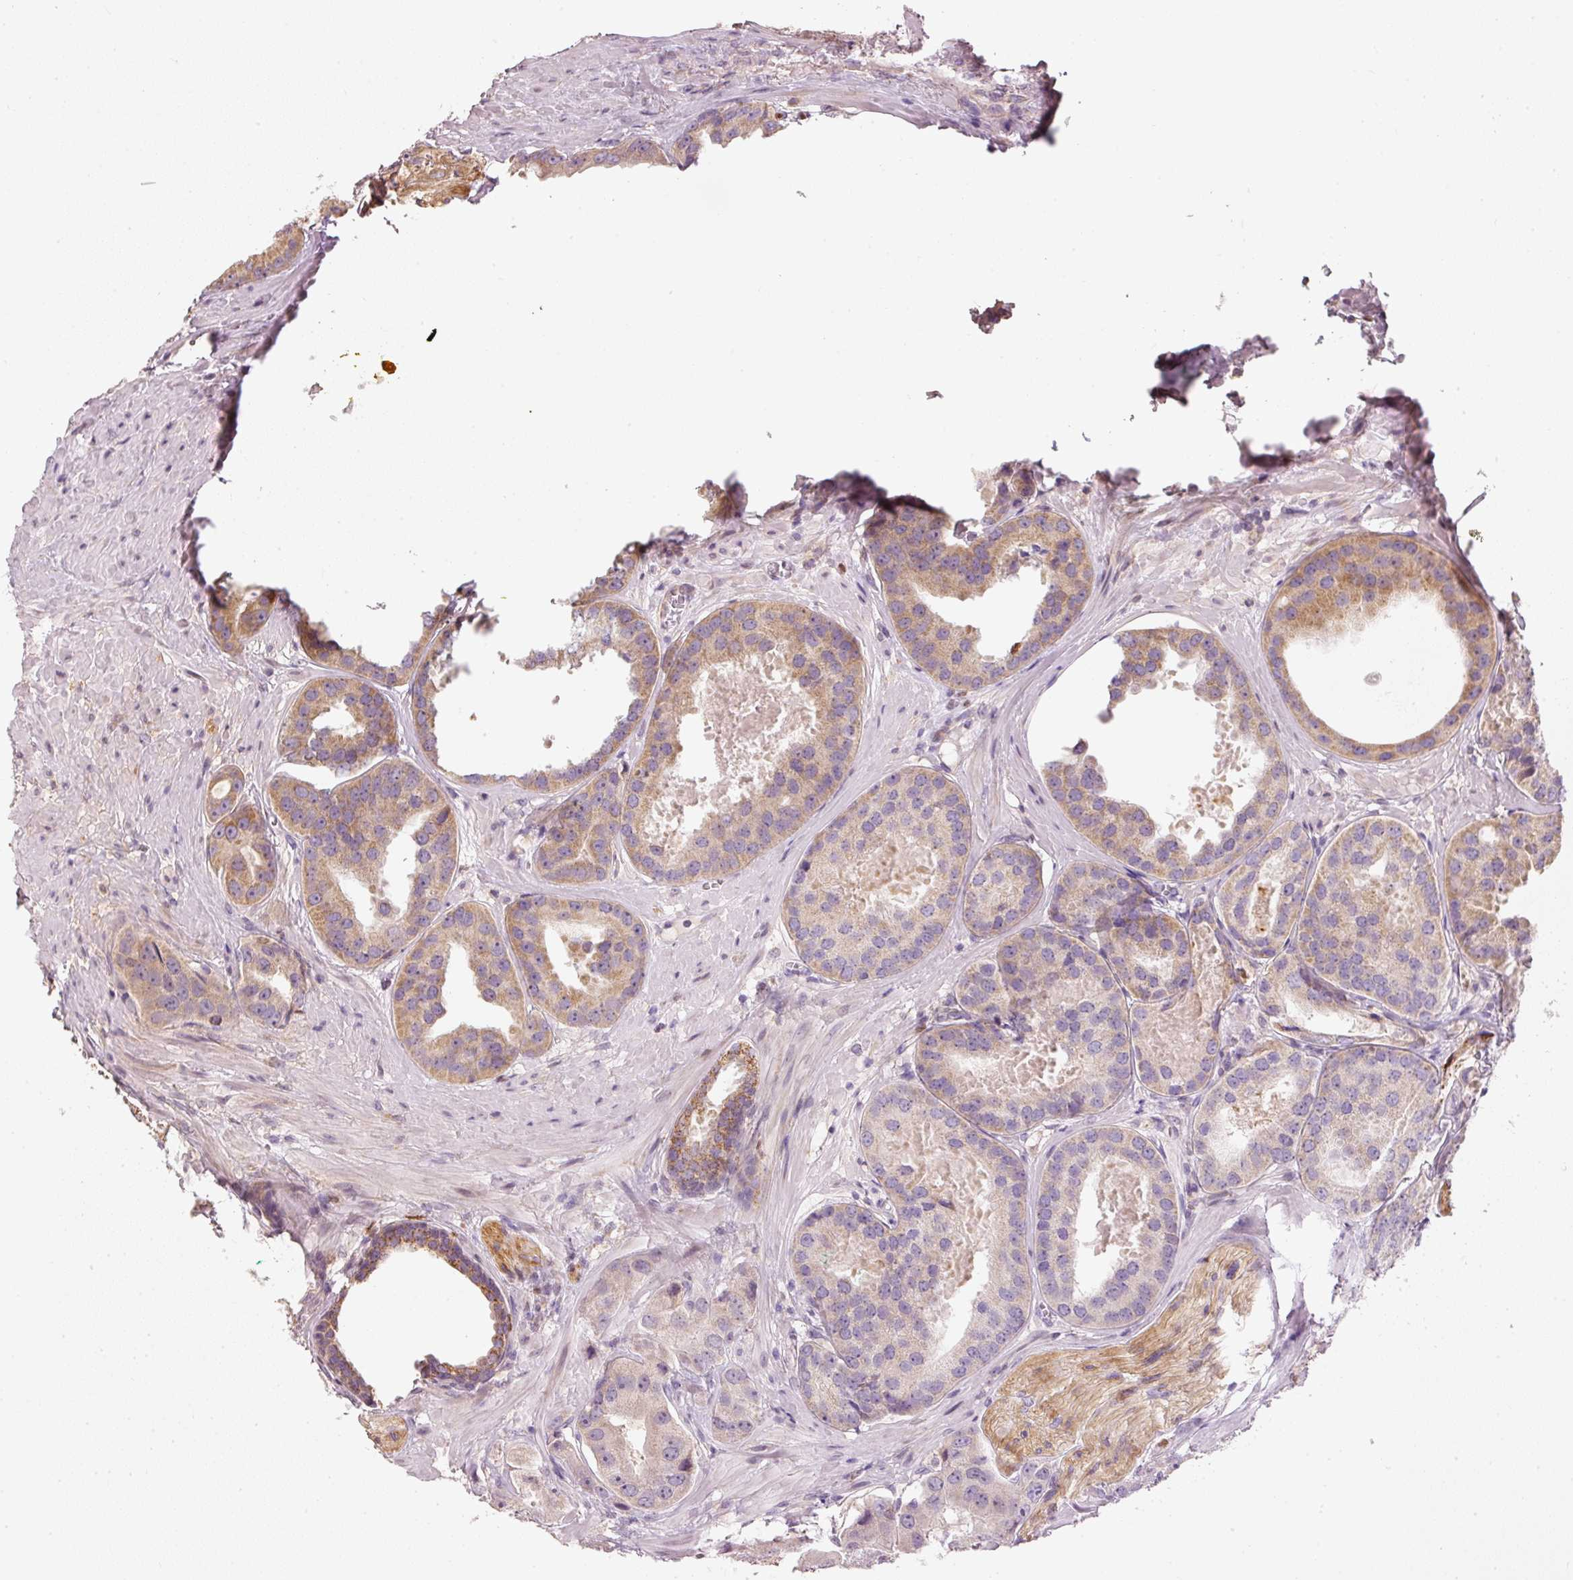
{"staining": {"intensity": "moderate", "quantity": ">75%", "location": "cytoplasmic/membranous"}, "tissue": "prostate cancer", "cell_type": "Tumor cells", "image_type": "cancer", "snomed": [{"axis": "morphology", "description": "Adenocarcinoma, High grade"}, {"axis": "topography", "description": "Prostate"}], "caption": "Immunohistochemistry (IHC) histopathology image of human prostate adenocarcinoma (high-grade) stained for a protein (brown), which exhibits medium levels of moderate cytoplasmic/membranous positivity in about >75% of tumor cells.", "gene": "MTHFD1L", "patient": {"sex": "male", "age": 63}}